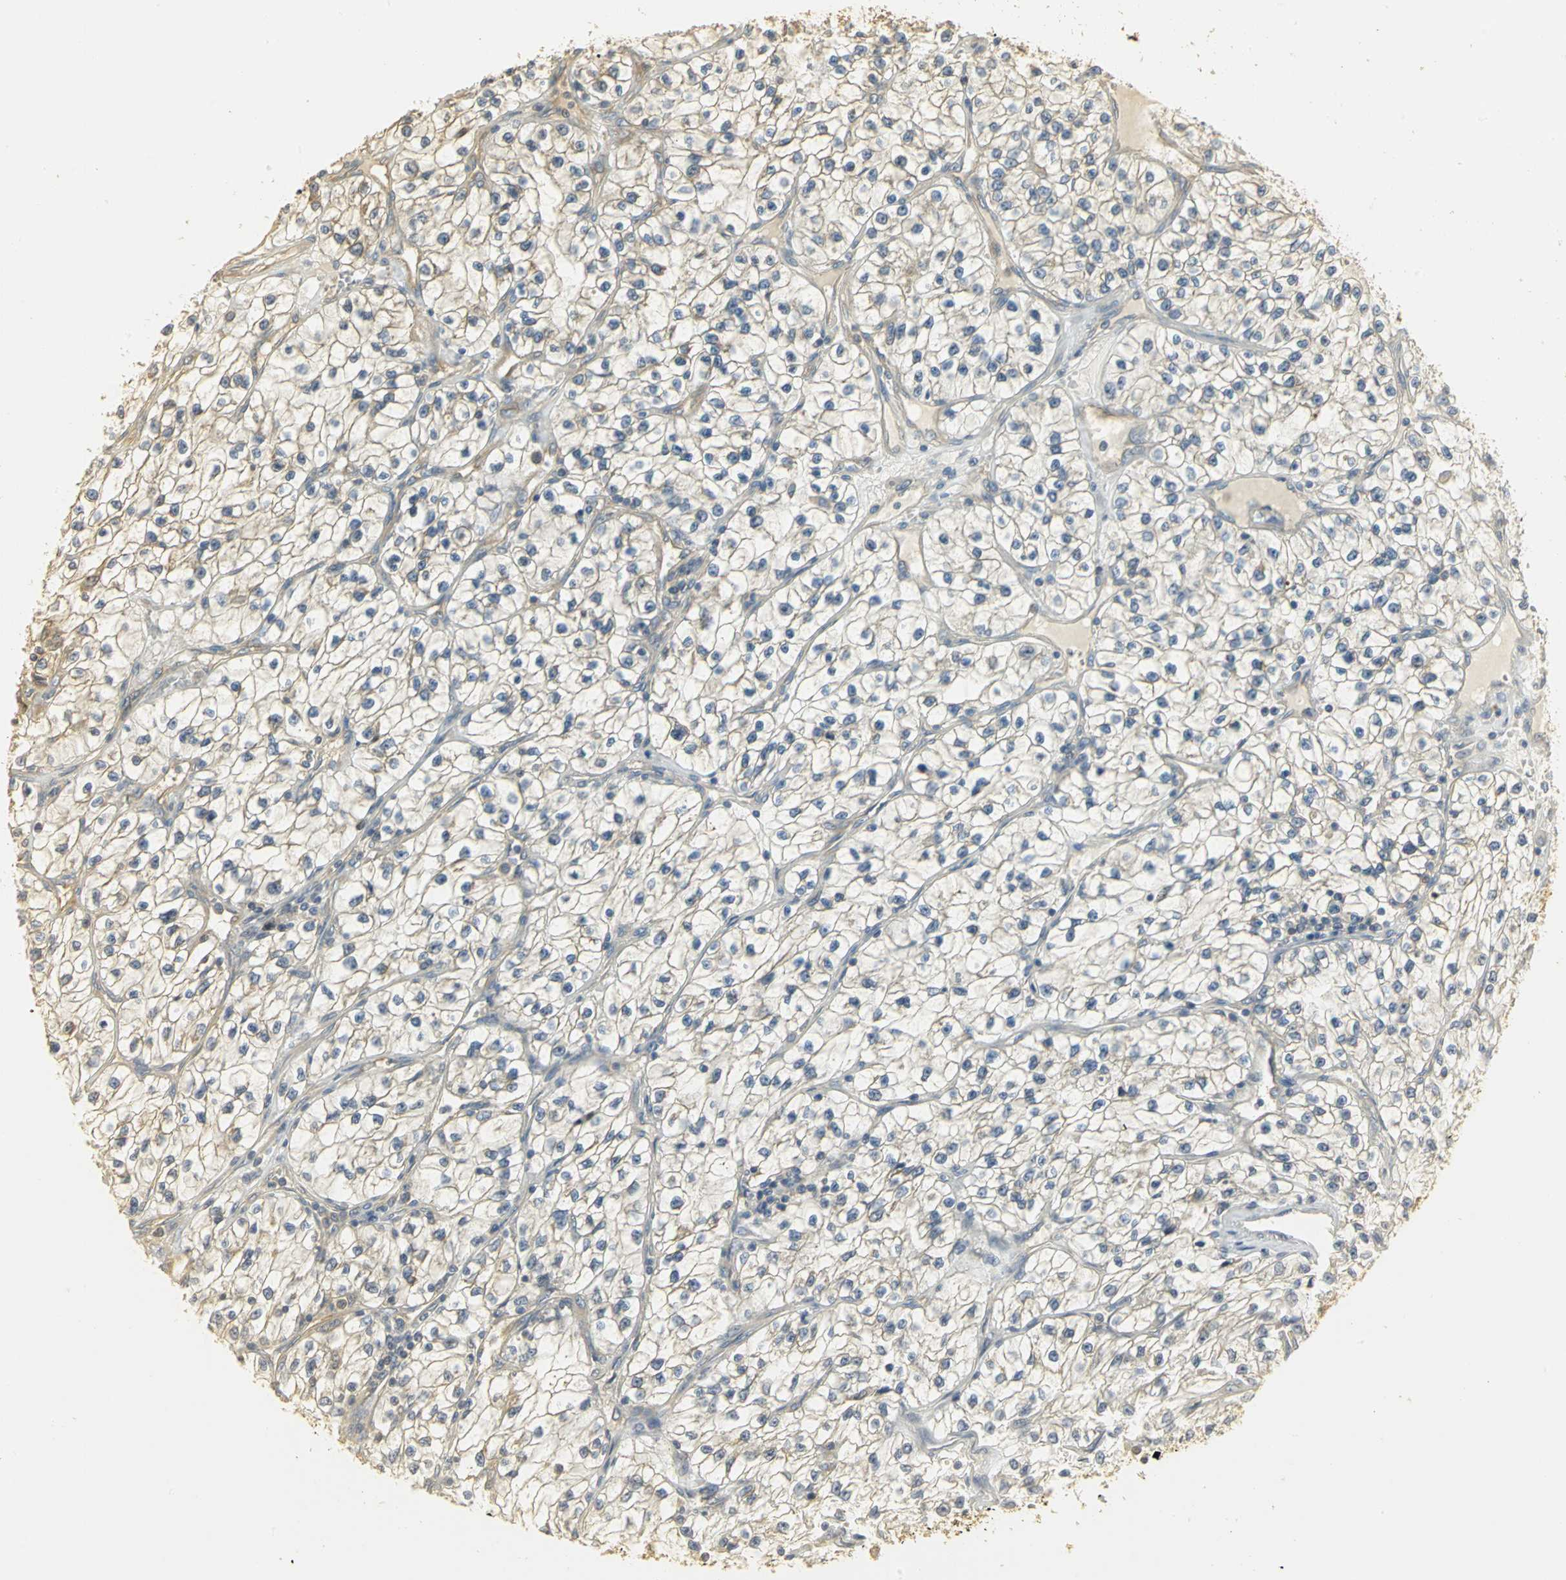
{"staining": {"intensity": "moderate", "quantity": ">75%", "location": "cytoplasmic/membranous"}, "tissue": "renal cancer", "cell_type": "Tumor cells", "image_type": "cancer", "snomed": [{"axis": "morphology", "description": "Adenocarcinoma, NOS"}, {"axis": "topography", "description": "Kidney"}], "caption": "Human adenocarcinoma (renal) stained with a protein marker shows moderate staining in tumor cells.", "gene": "RARS1", "patient": {"sex": "female", "age": 57}}